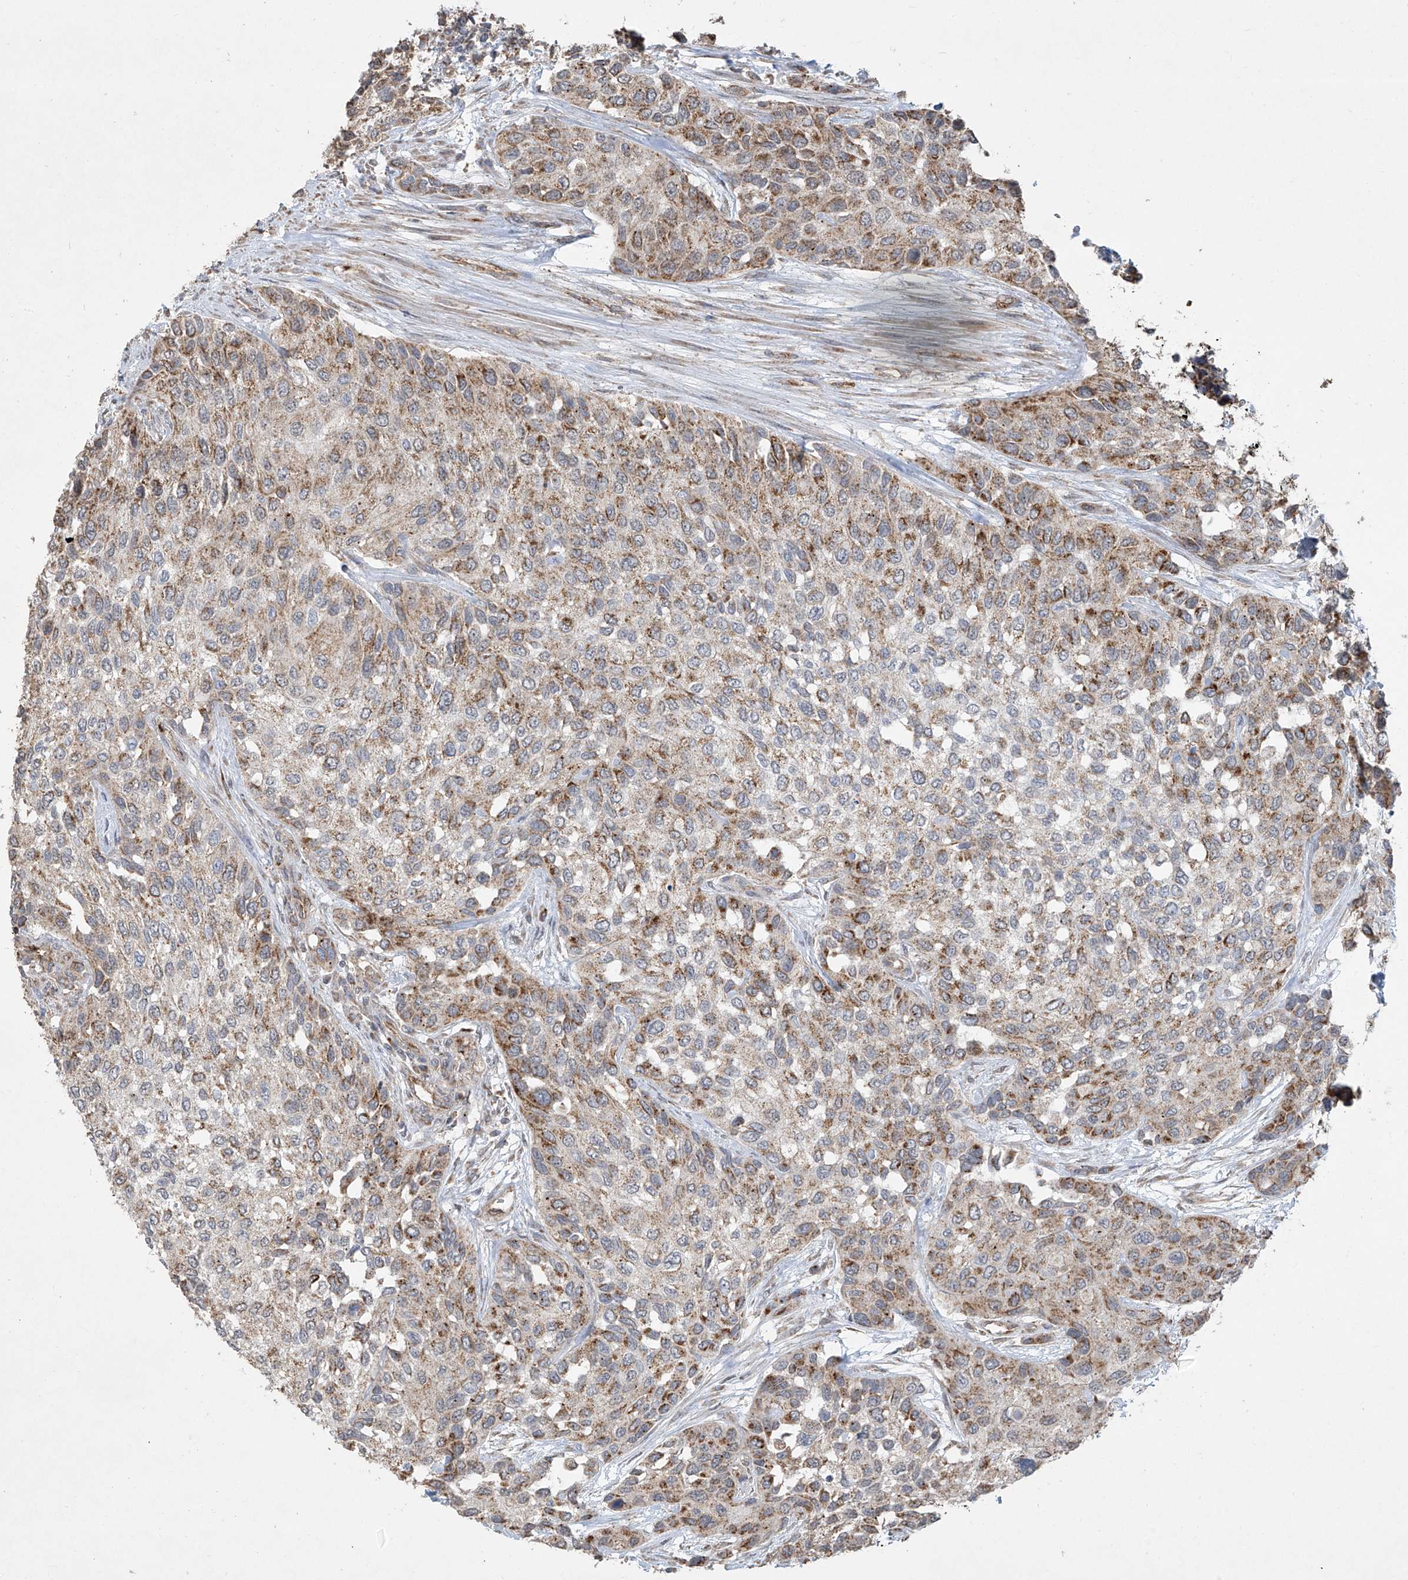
{"staining": {"intensity": "weak", "quantity": ">75%", "location": "cytoplasmic/membranous"}, "tissue": "urothelial cancer", "cell_type": "Tumor cells", "image_type": "cancer", "snomed": [{"axis": "morphology", "description": "Normal tissue, NOS"}, {"axis": "morphology", "description": "Urothelial carcinoma, High grade"}, {"axis": "topography", "description": "Vascular tissue"}, {"axis": "topography", "description": "Urinary bladder"}], "caption": "Urothelial cancer tissue shows weak cytoplasmic/membranous positivity in approximately >75% of tumor cells (DAB (3,3'-diaminobenzidine) IHC, brown staining for protein, blue staining for nuclei).", "gene": "UQCC1", "patient": {"sex": "female", "age": 56}}